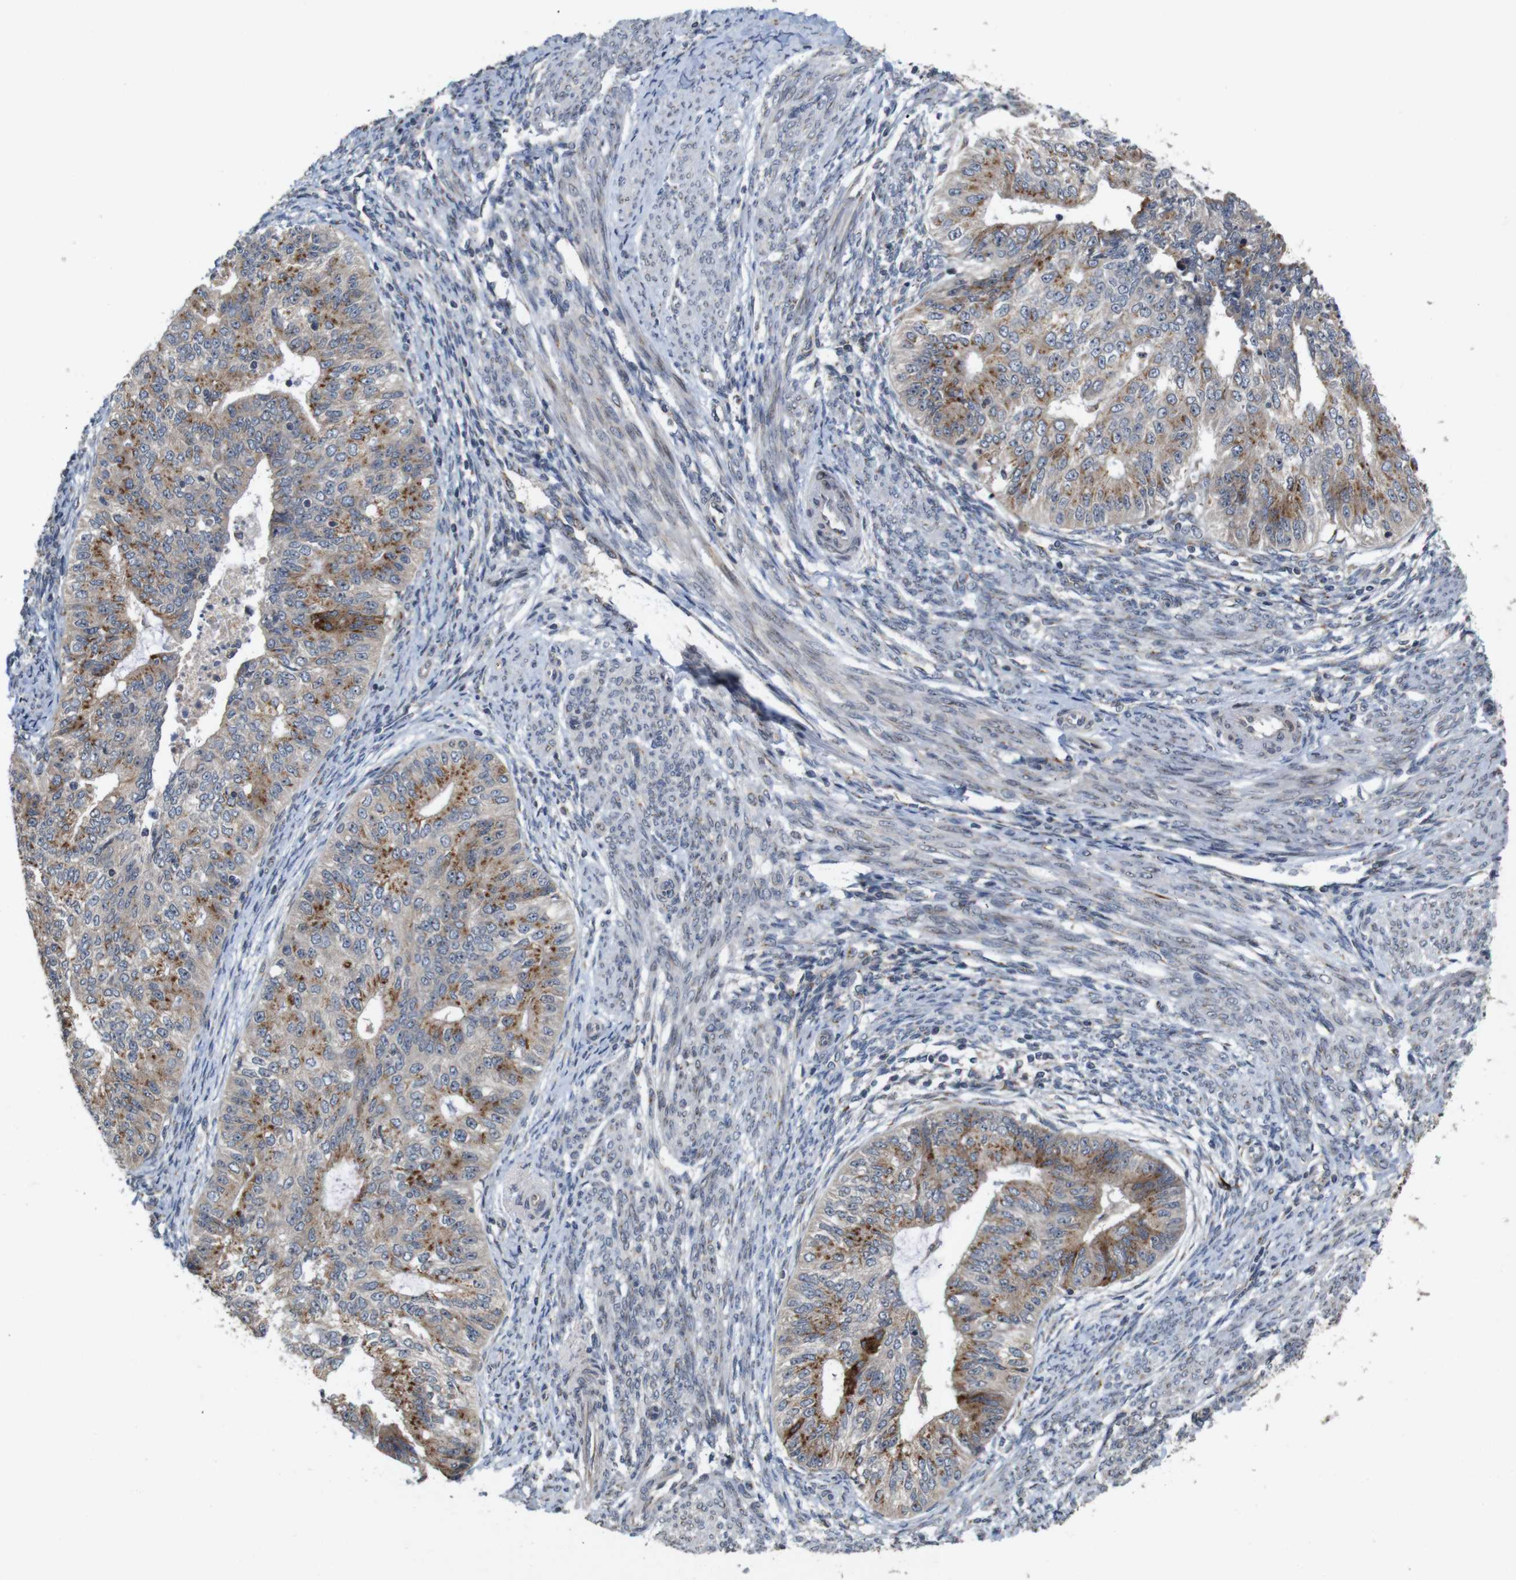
{"staining": {"intensity": "moderate", "quantity": ">75%", "location": "cytoplasmic/membranous"}, "tissue": "endometrial cancer", "cell_type": "Tumor cells", "image_type": "cancer", "snomed": [{"axis": "morphology", "description": "Adenocarcinoma, NOS"}, {"axis": "topography", "description": "Endometrium"}], "caption": "Human endometrial adenocarcinoma stained with a protein marker displays moderate staining in tumor cells.", "gene": "EFCAB14", "patient": {"sex": "female", "age": 32}}